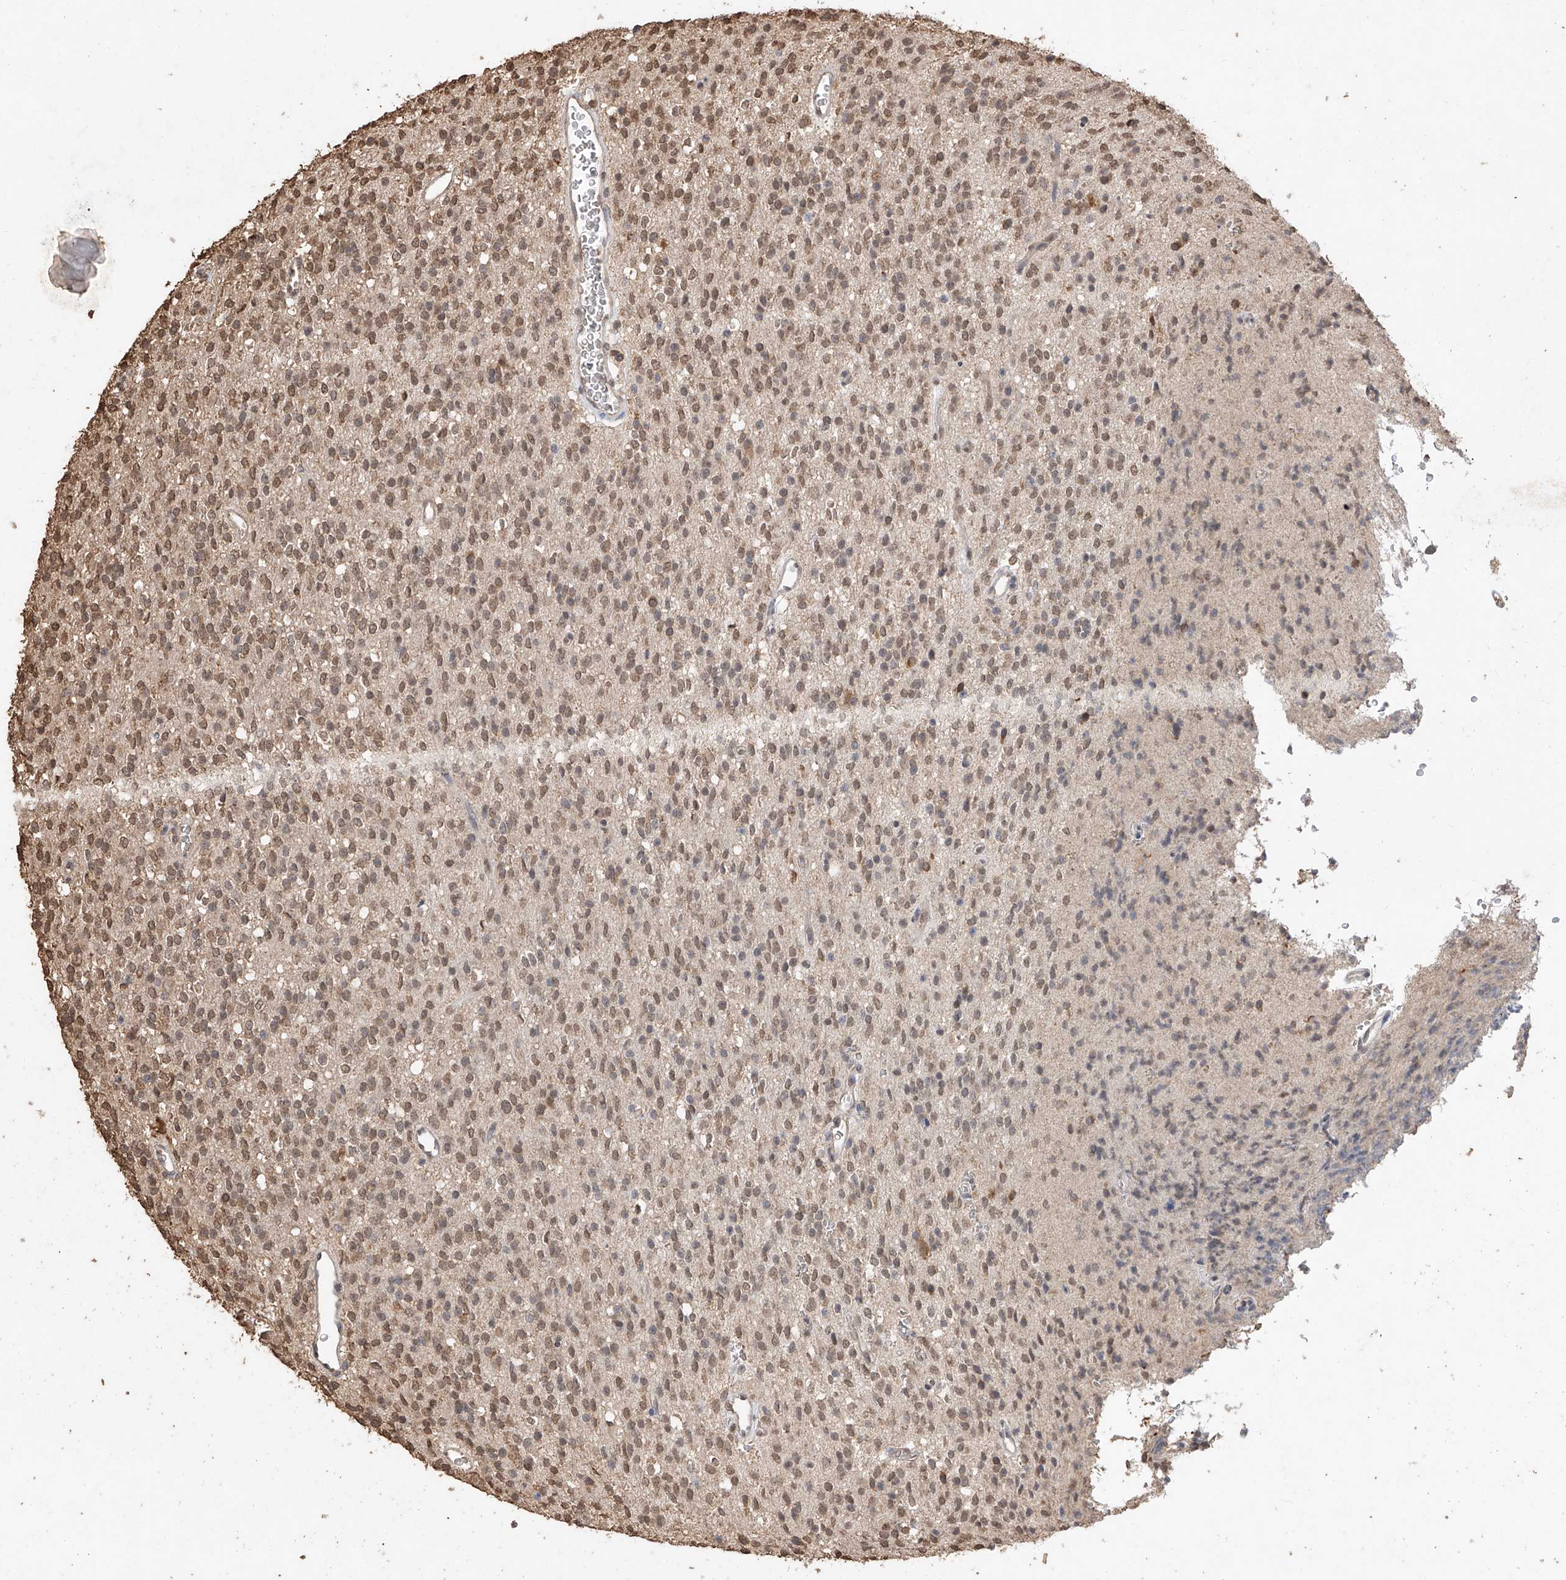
{"staining": {"intensity": "moderate", "quantity": ">75%", "location": "cytoplasmic/membranous,nuclear"}, "tissue": "glioma", "cell_type": "Tumor cells", "image_type": "cancer", "snomed": [{"axis": "morphology", "description": "Glioma, malignant, High grade"}, {"axis": "topography", "description": "Brain"}], "caption": "Moderate cytoplasmic/membranous and nuclear expression is identified in approximately >75% of tumor cells in glioma.", "gene": "ELOVL1", "patient": {"sex": "male", "age": 34}}